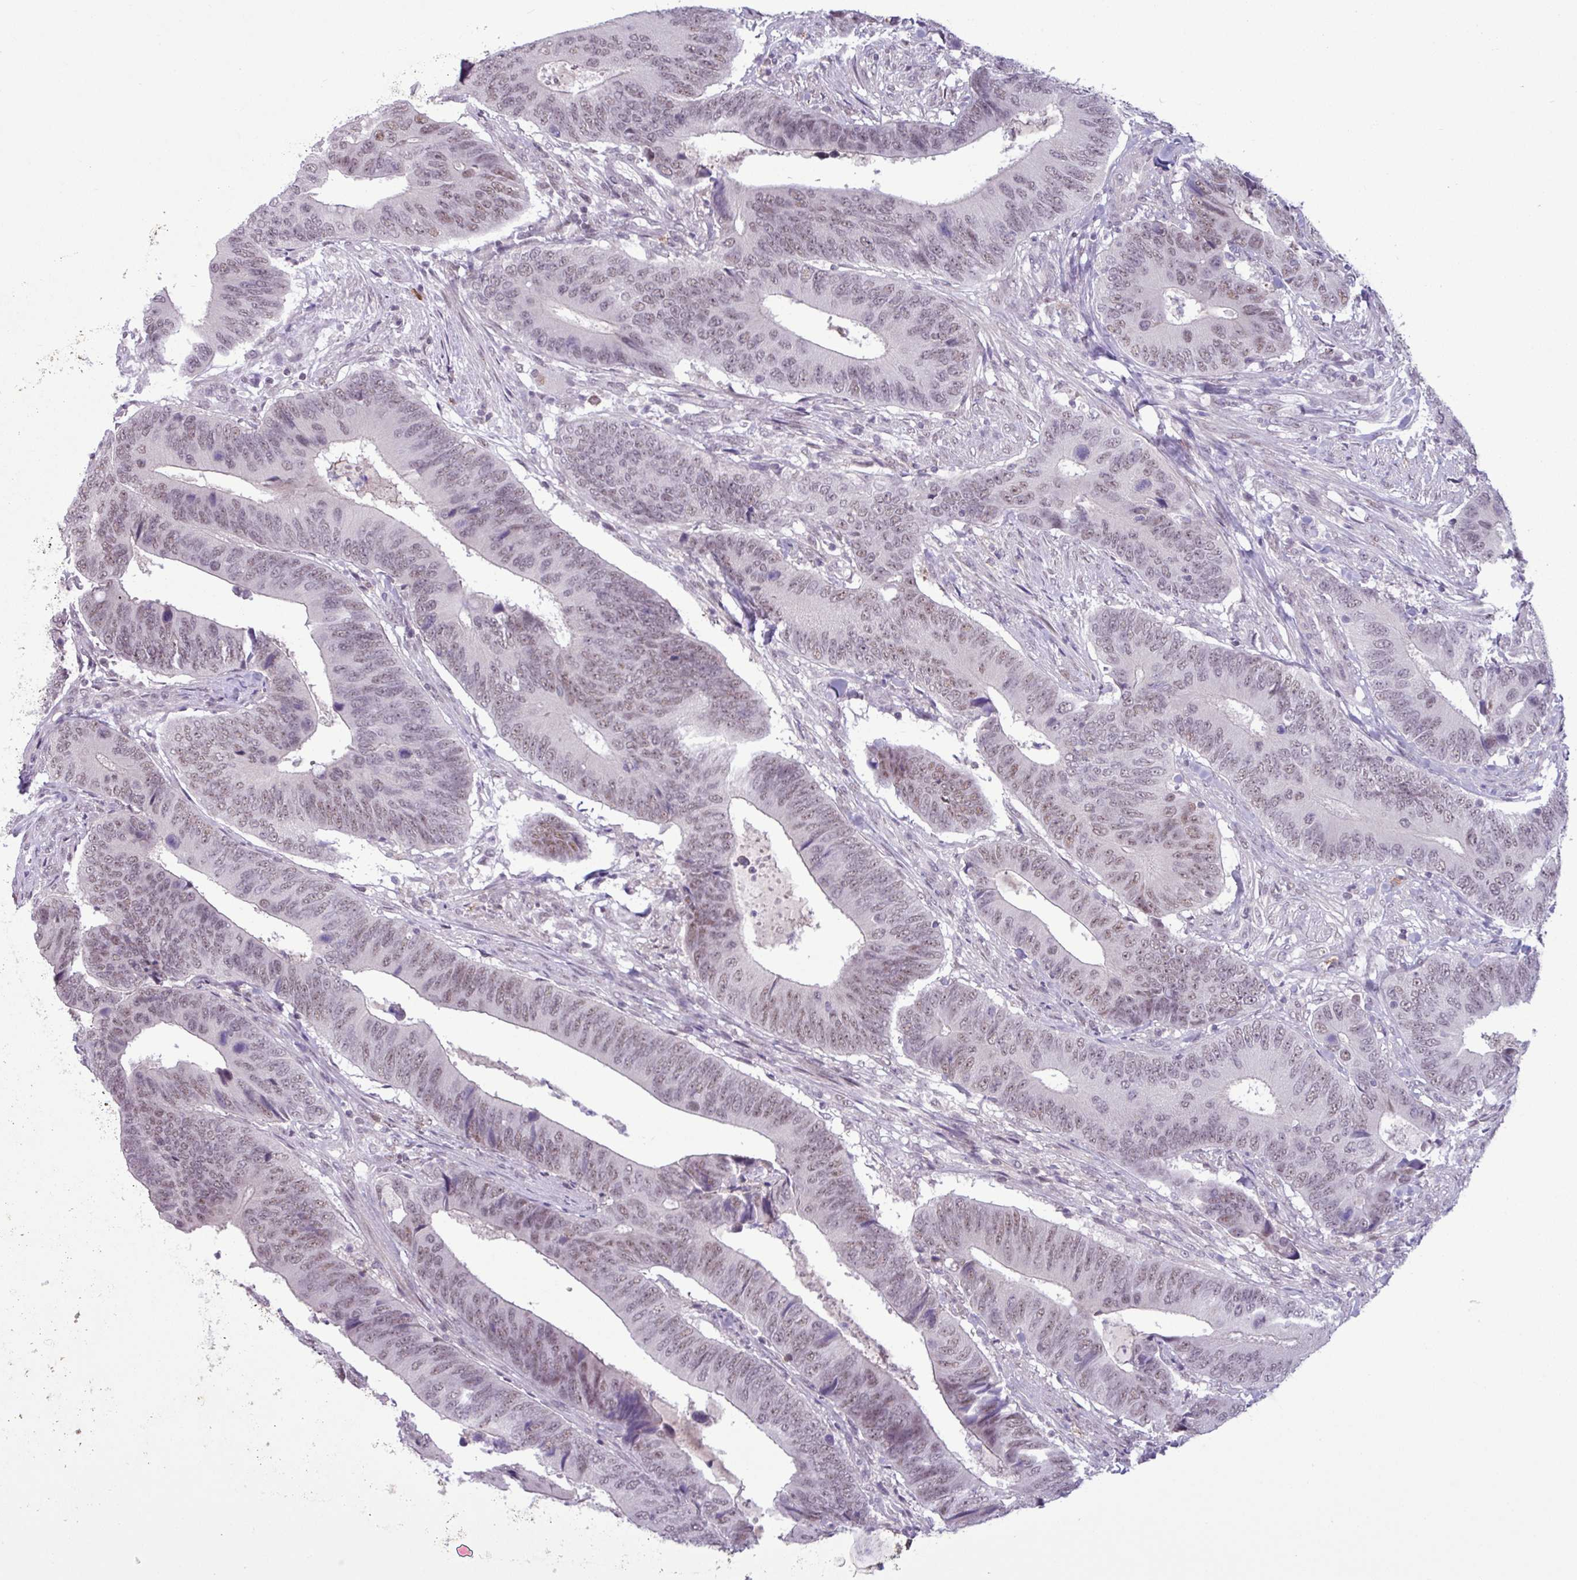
{"staining": {"intensity": "weak", "quantity": "25%-75%", "location": "nuclear"}, "tissue": "colorectal cancer", "cell_type": "Tumor cells", "image_type": "cancer", "snomed": [{"axis": "morphology", "description": "Adenocarcinoma, NOS"}, {"axis": "topography", "description": "Colon"}], "caption": "Immunohistochemical staining of colorectal cancer exhibits low levels of weak nuclear protein staining in approximately 25%-75% of tumor cells.", "gene": "NOTCH2", "patient": {"sex": "male", "age": 87}}